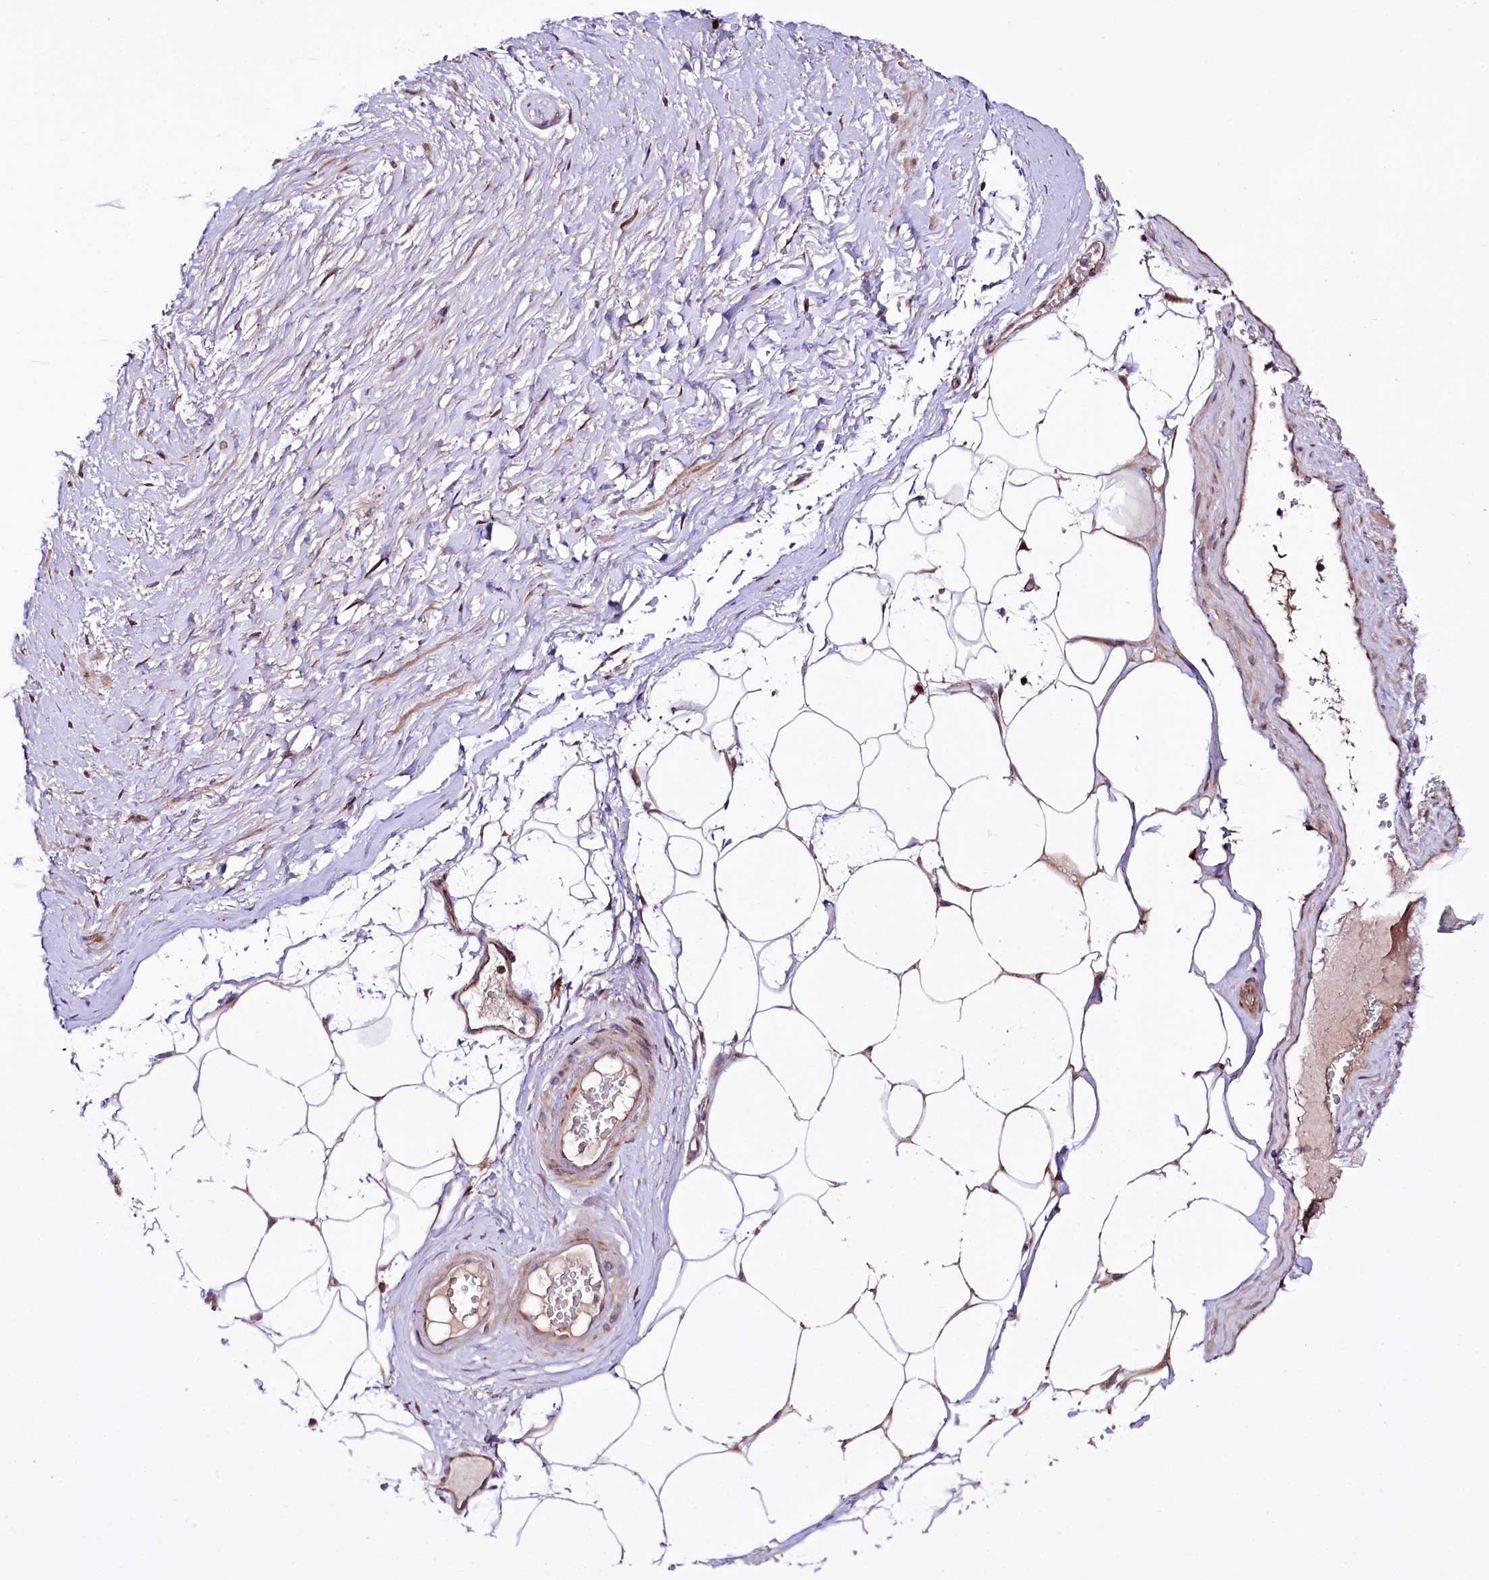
{"staining": {"intensity": "weak", "quantity": "25%-75%", "location": "nuclear"}, "tissue": "adipose tissue", "cell_type": "Adipocytes", "image_type": "normal", "snomed": [{"axis": "morphology", "description": "Normal tissue, NOS"}, {"axis": "morphology", "description": "Adenocarcinoma, Low grade"}, {"axis": "topography", "description": "Prostate"}, {"axis": "topography", "description": "Peripheral nerve tissue"}], "caption": "This image displays benign adipose tissue stained with immunohistochemistry (IHC) to label a protein in brown. The nuclear of adipocytes show weak positivity for the protein. Nuclei are counter-stained blue.", "gene": "ST7", "patient": {"sex": "male", "age": 63}}